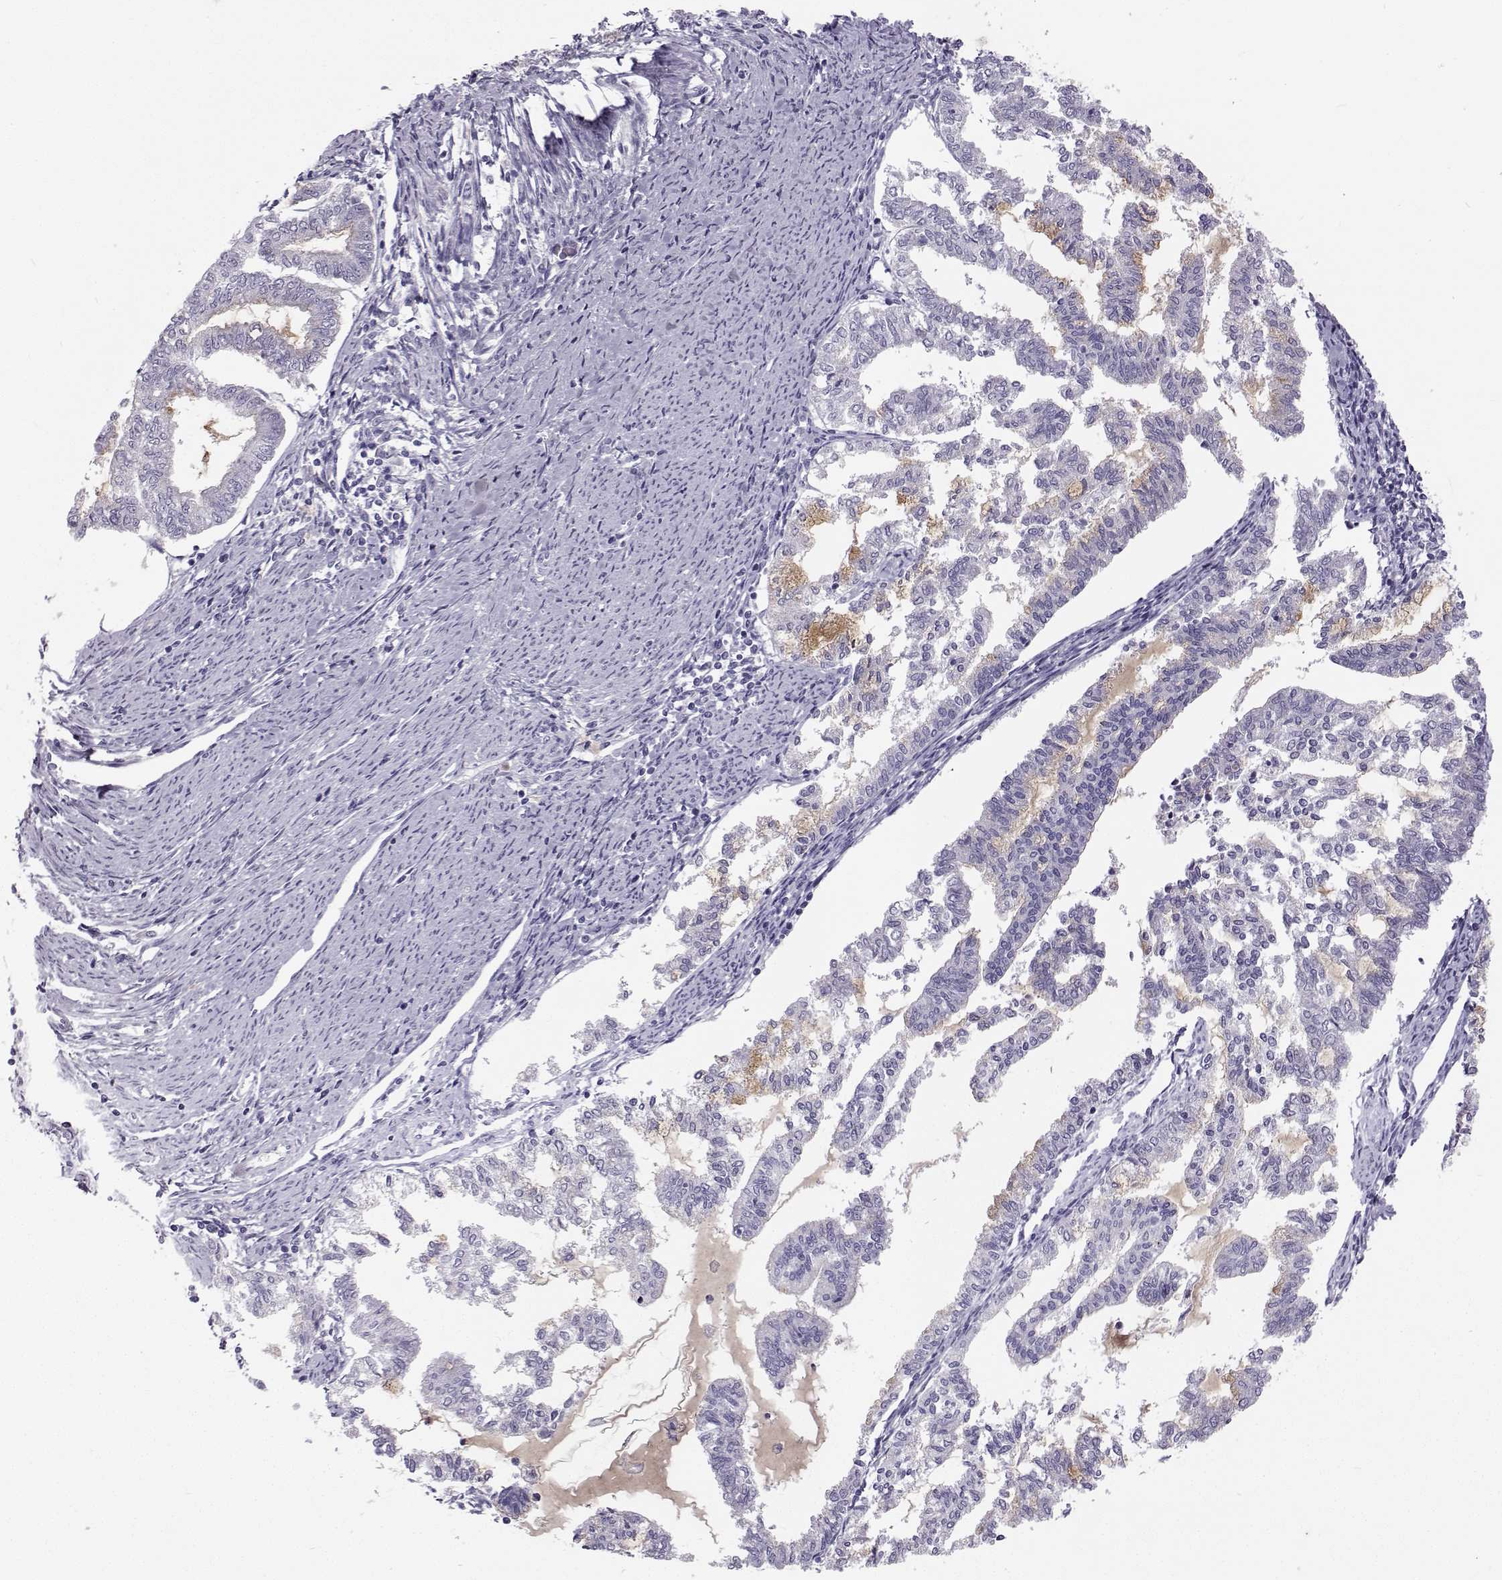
{"staining": {"intensity": "weak", "quantity": "<25%", "location": "cytoplasmic/membranous"}, "tissue": "endometrial cancer", "cell_type": "Tumor cells", "image_type": "cancer", "snomed": [{"axis": "morphology", "description": "Adenocarcinoma, NOS"}, {"axis": "topography", "description": "Endometrium"}], "caption": "DAB (3,3'-diaminobenzidine) immunohistochemical staining of adenocarcinoma (endometrial) shows no significant positivity in tumor cells.", "gene": "CLN6", "patient": {"sex": "female", "age": 79}}